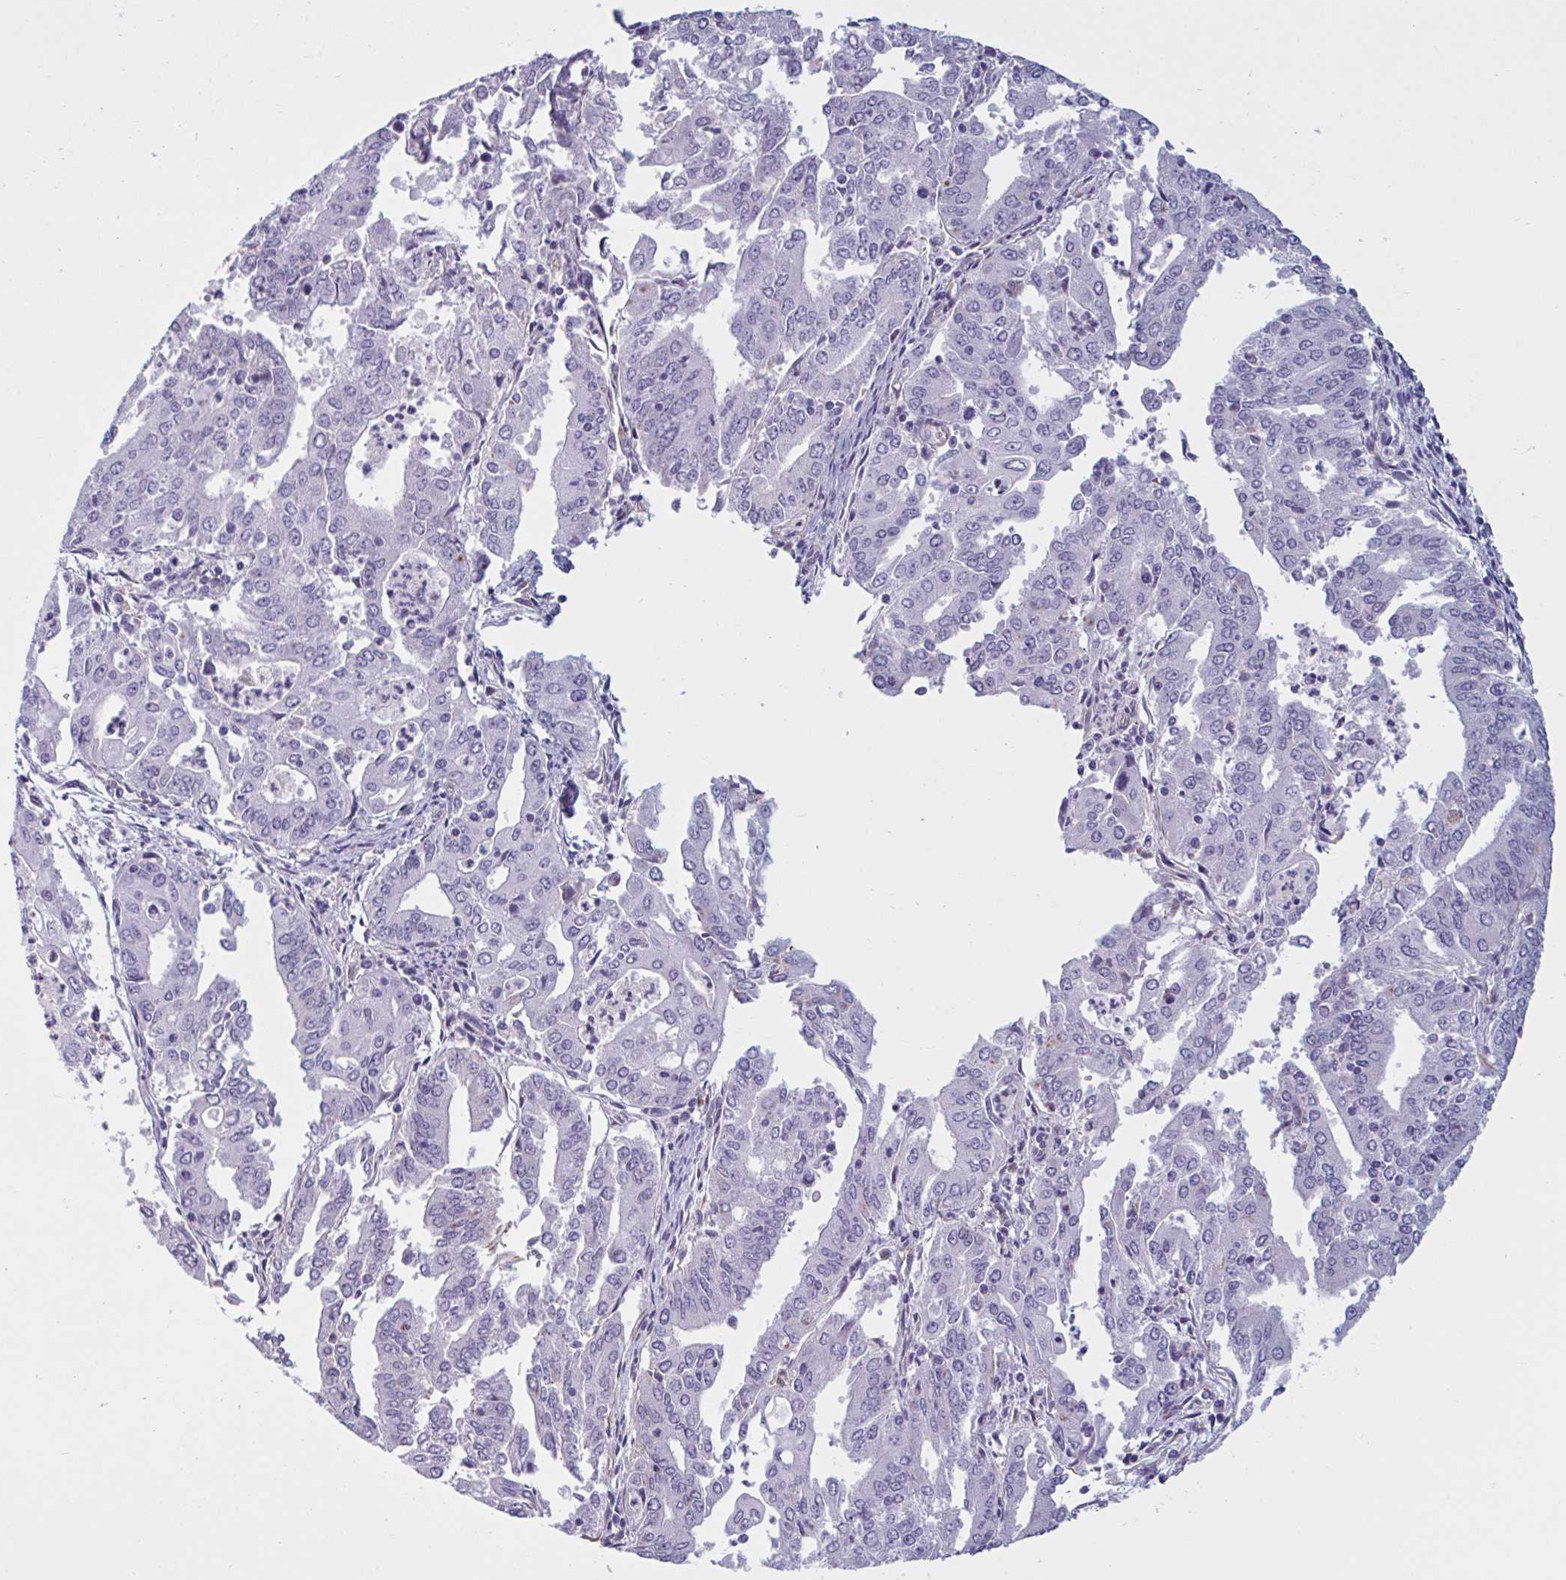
{"staining": {"intensity": "moderate", "quantity": "<25%", "location": "cytoplasmic/membranous"}, "tissue": "cervical cancer", "cell_type": "Tumor cells", "image_type": "cancer", "snomed": [{"axis": "morphology", "description": "Adenocarcinoma, NOS"}, {"axis": "topography", "description": "Cervix"}], "caption": "Cervical cancer (adenocarcinoma) stained with DAB (3,3'-diaminobenzidine) immunohistochemistry (IHC) shows low levels of moderate cytoplasmic/membranous expression in approximately <25% of tumor cells.", "gene": "OR1L3", "patient": {"sex": "female", "age": 56}}